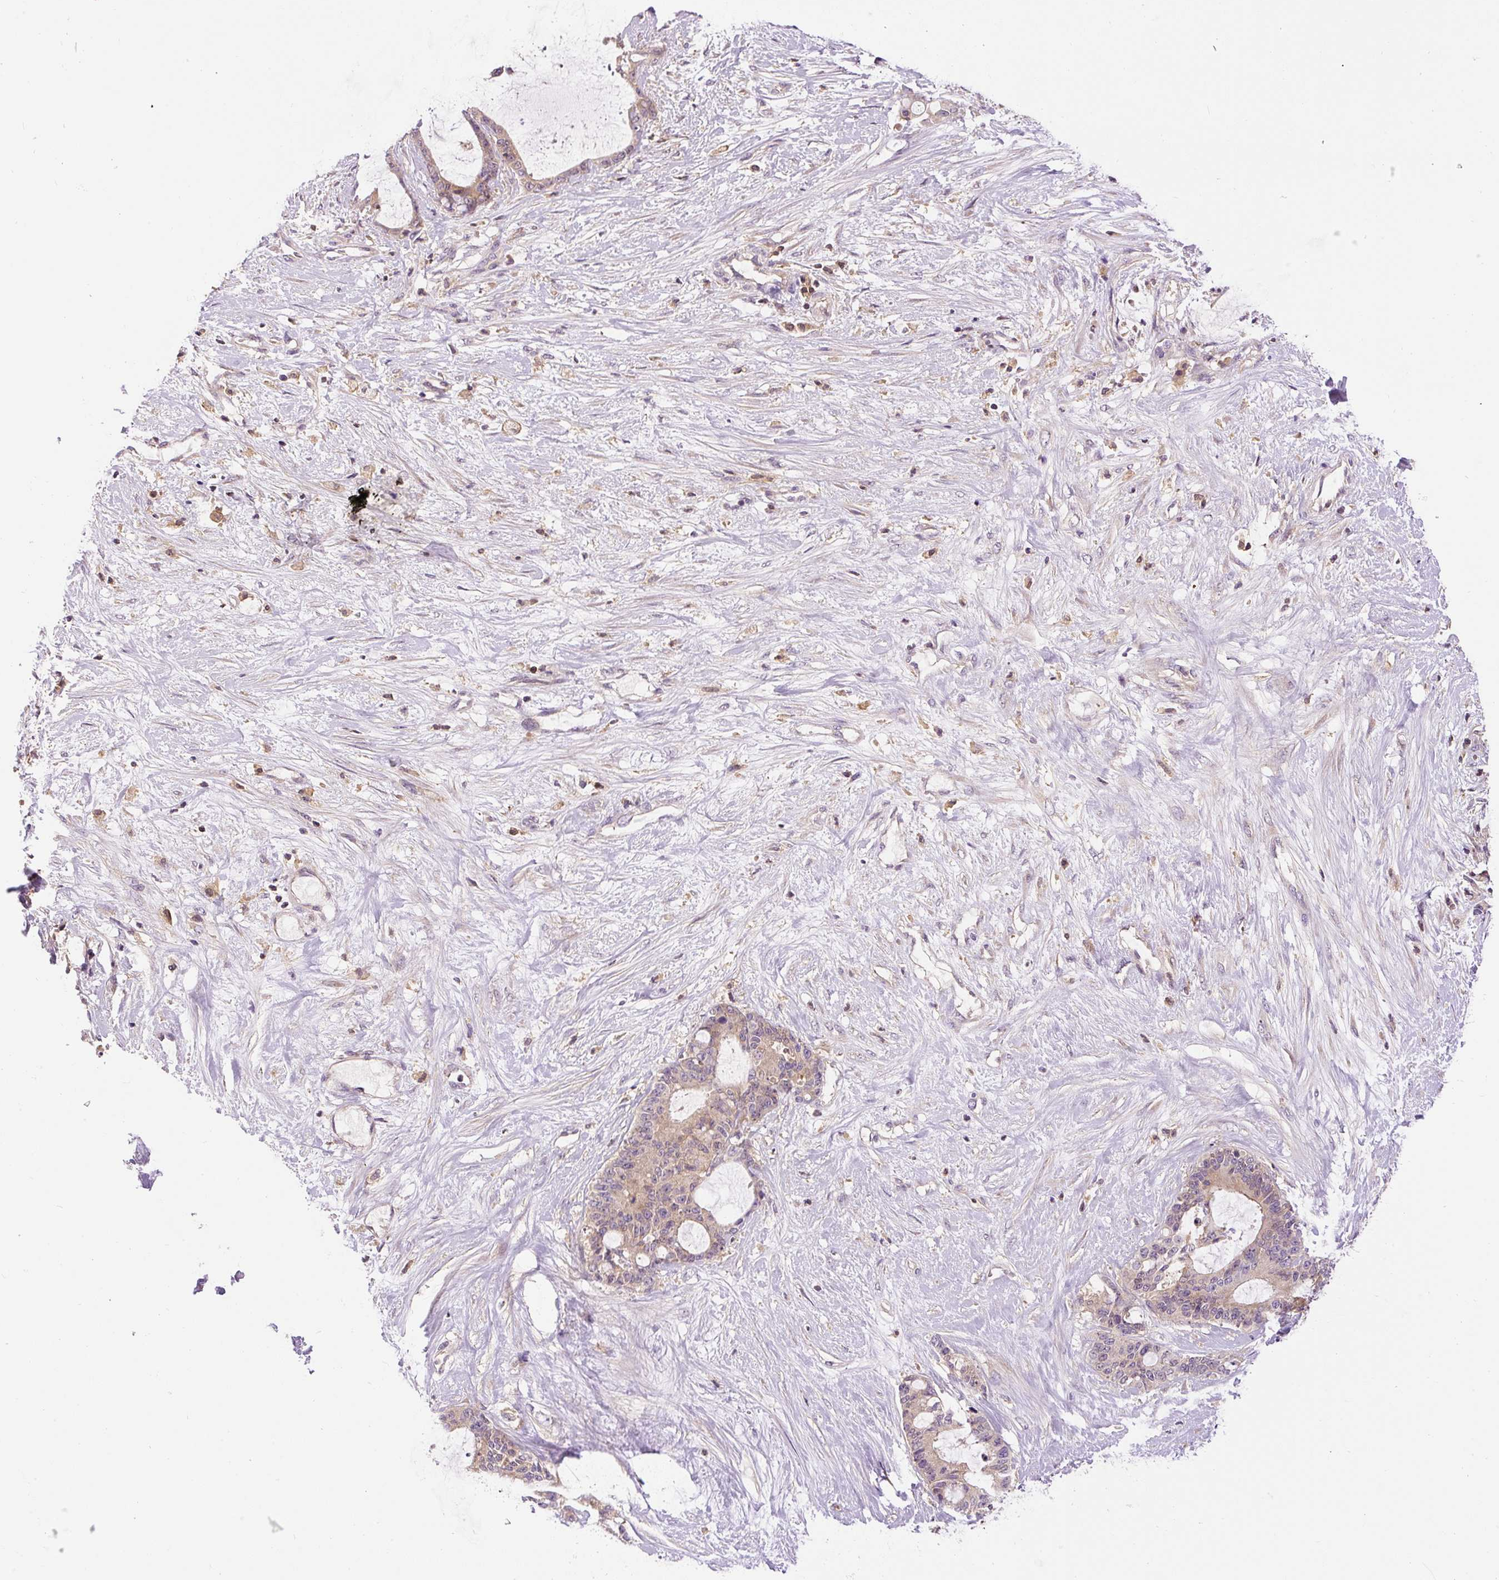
{"staining": {"intensity": "weak", "quantity": ">75%", "location": "cytoplasmic/membranous"}, "tissue": "liver cancer", "cell_type": "Tumor cells", "image_type": "cancer", "snomed": [{"axis": "morphology", "description": "Normal tissue, NOS"}, {"axis": "morphology", "description": "Cholangiocarcinoma"}, {"axis": "topography", "description": "Liver"}, {"axis": "topography", "description": "Peripheral nerve tissue"}], "caption": "A low amount of weak cytoplasmic/membranous expression is present in about >75% of tumor cells in liver cholangiocarcinoma tissue.", "gene": "CCDC28A", "patient": {"sex": "female", "age": 73}}